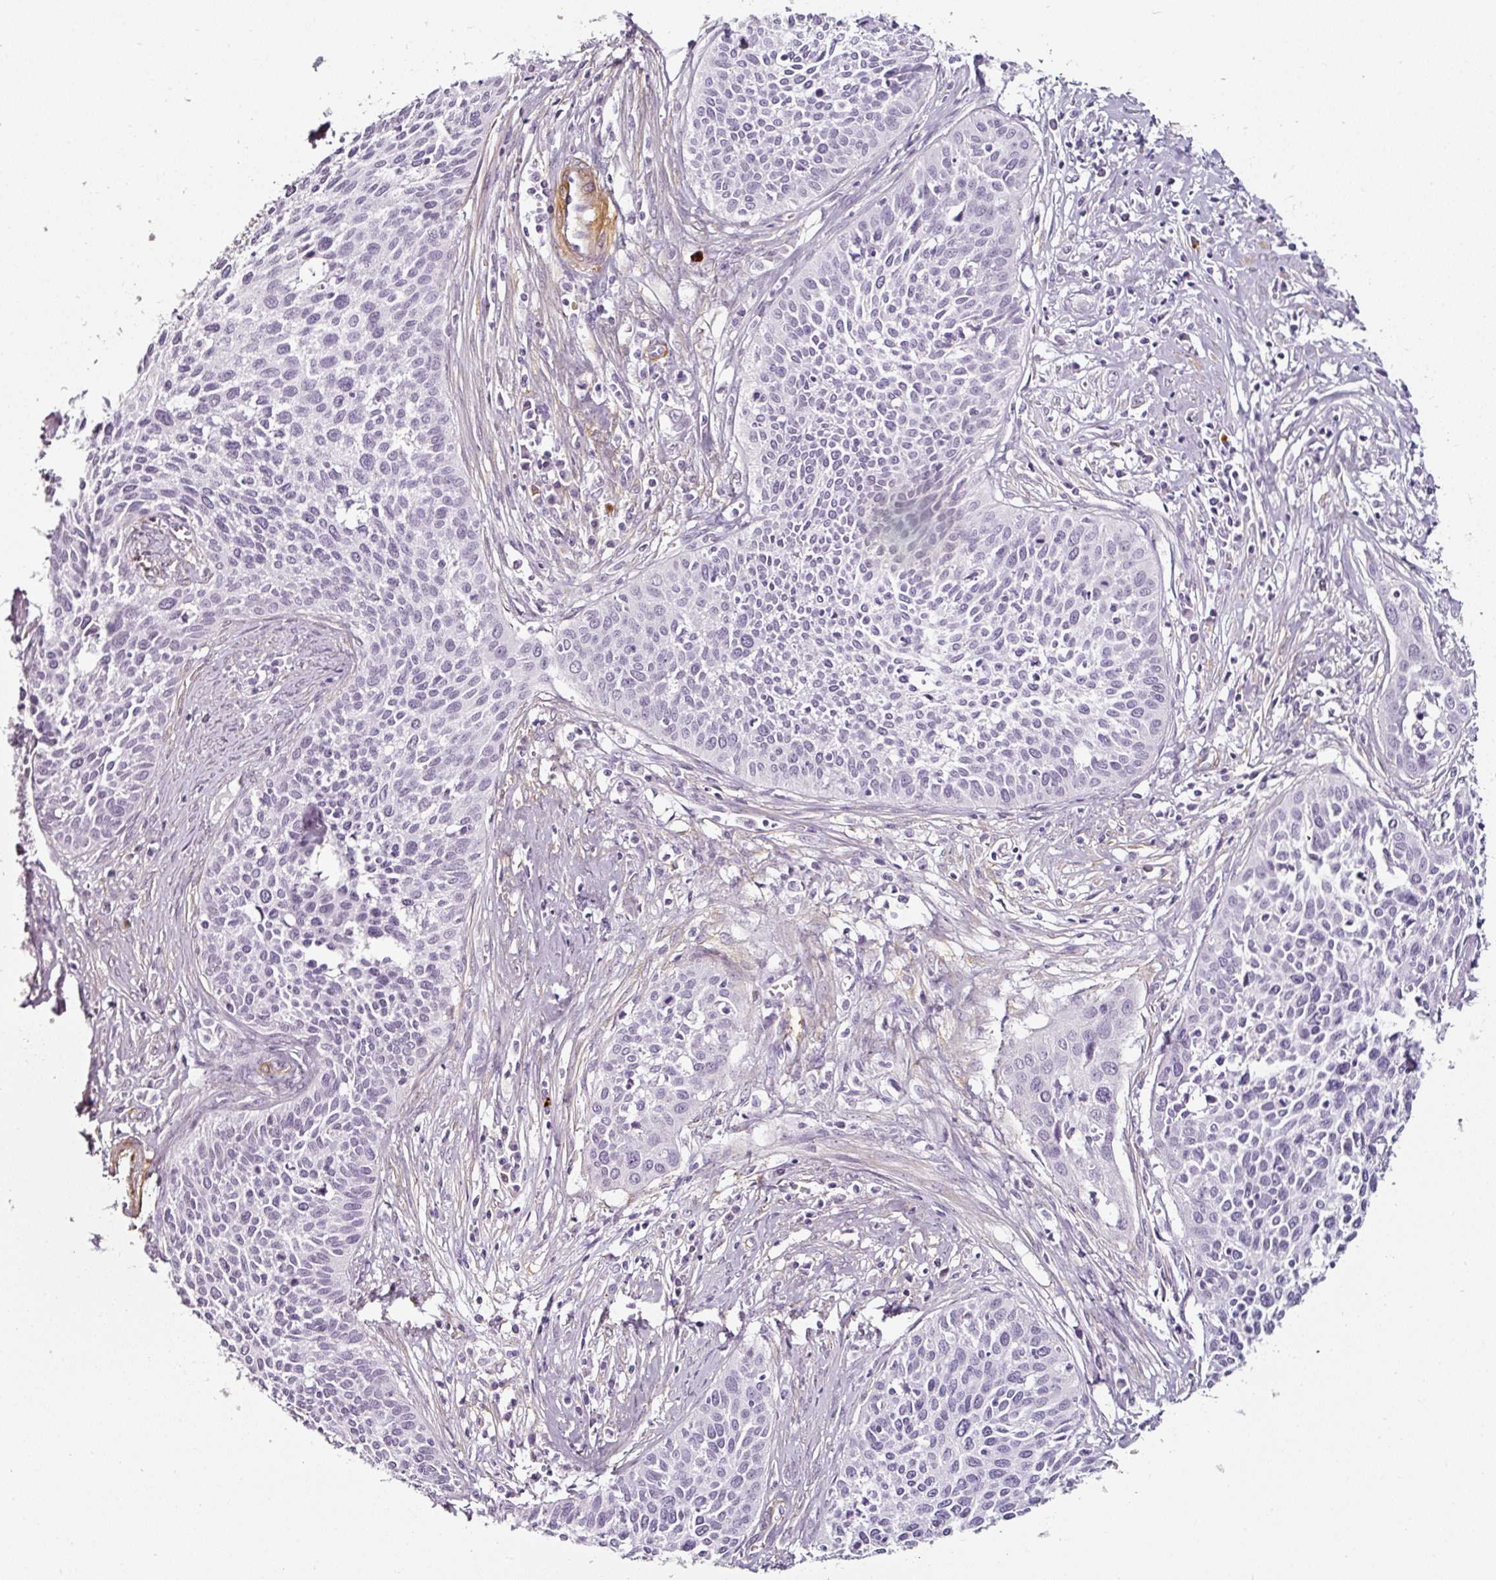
{"staining": {"intensity": "negative", "quantity": "none", "location": "none"}, "tissue": "cervical cancer", "cell_type": "Tumor cells", "image_type": "cancer", "snomed": [{"axis": "morphology", "description": "Squamous cell carcinoma, NOS"}, {"axis": "topography", "description": "Cervix"}], "caption": "Immunohistochemistry (IHC) of human cervical cancer (squamous cell carcinoma) exhibits no expression in tumor cells.", "gene": "CAP2", "patient": {"sex": "female", "age": 34}}